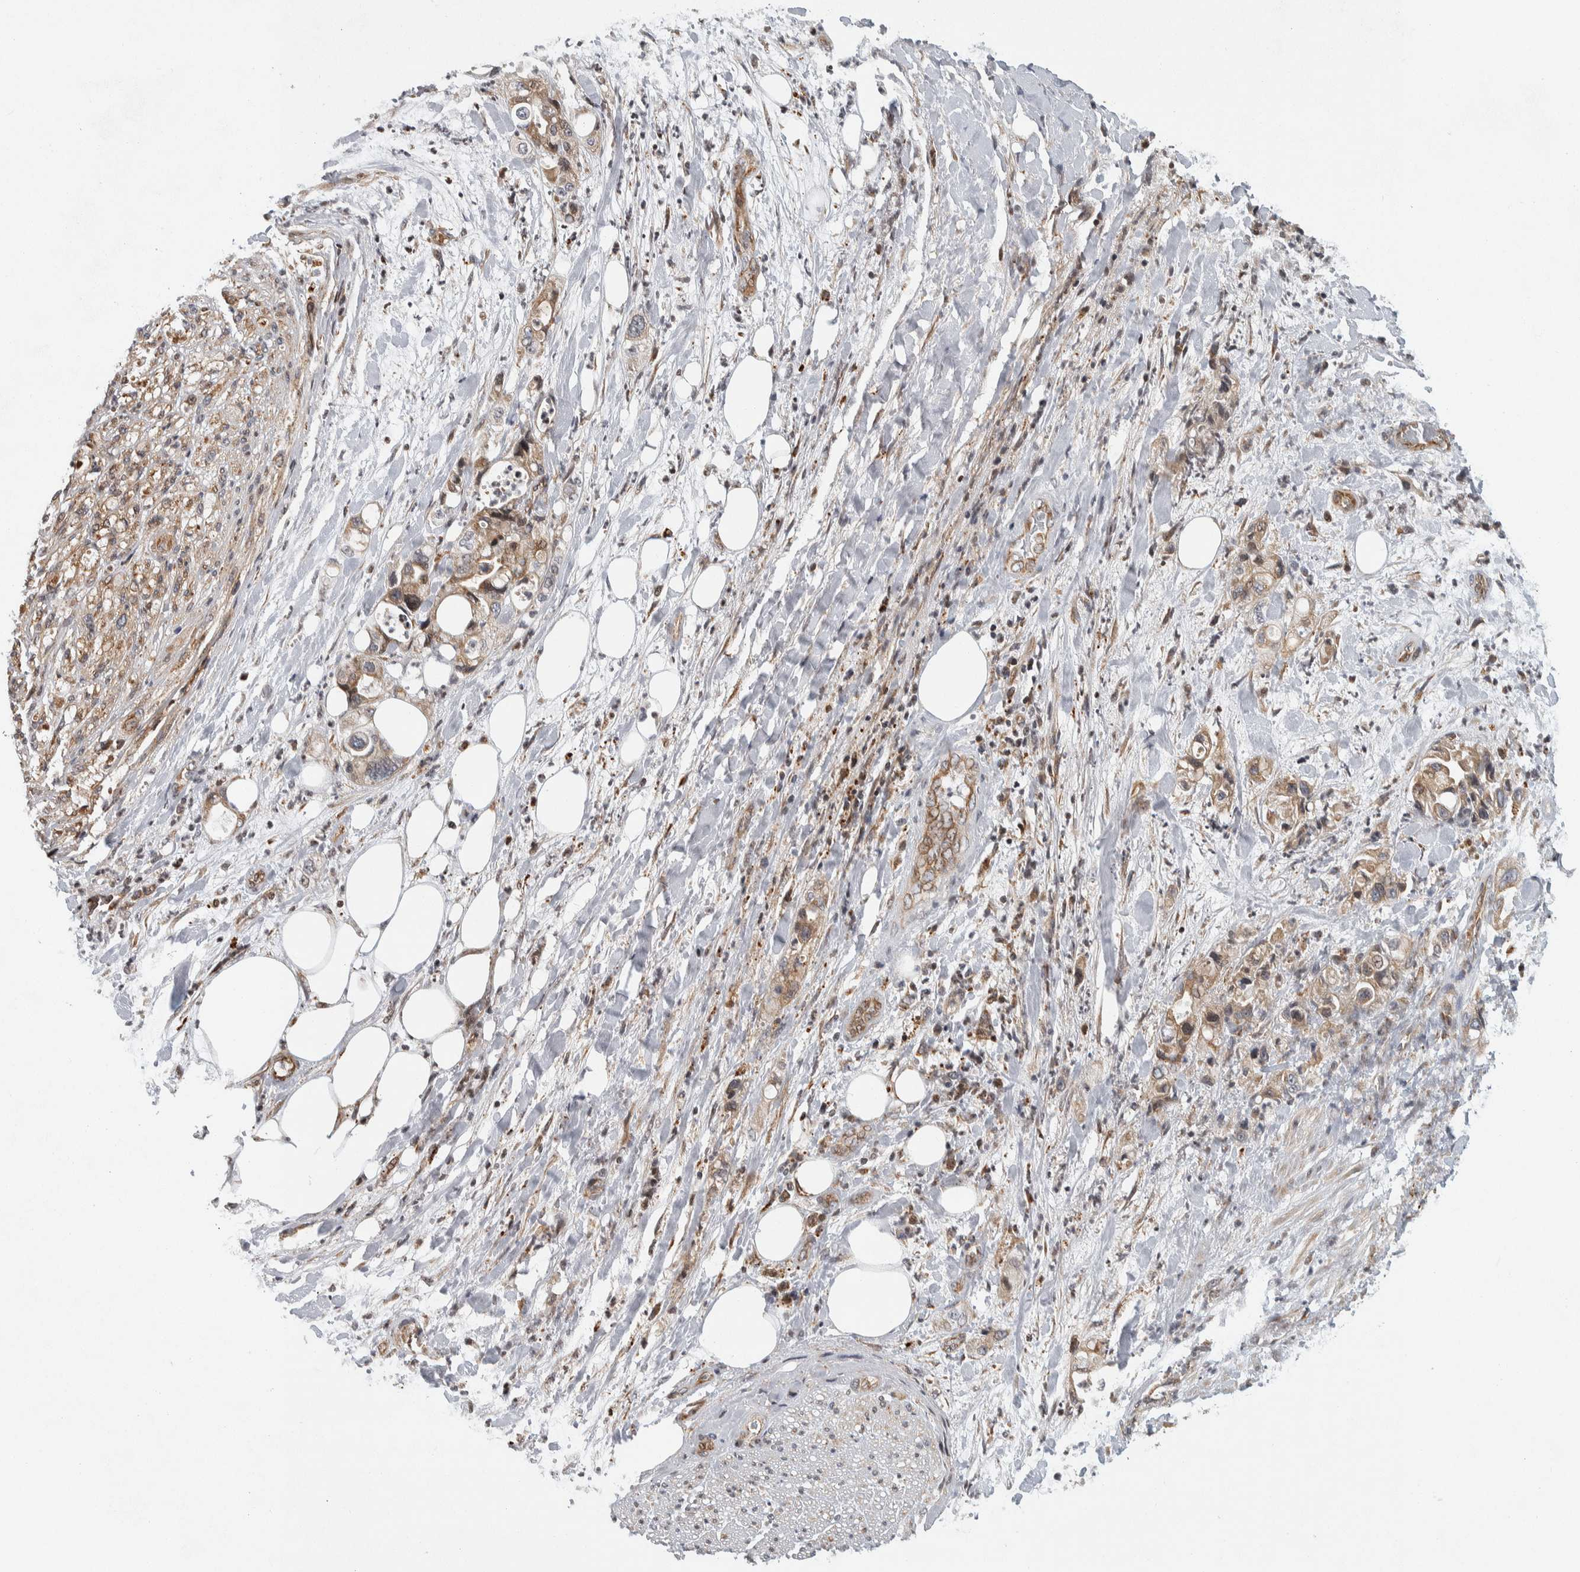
{"staining": {"intensity": "moderate", "quantity": ">75%", "location": "cytoplasmic/membranous"}, "tissue": "pancreatic cancer", "cell_type": "Tumor cells", "image_type": "cancer", "snomed": [{"axis": "morphology", "description": "Adenocarcinoma, NOS"}, {"axis": "topography", "description": "Pancreas"}], "caption": "Immunohistochemistry (IHC) micrograph of neoplastic tissue: human pancreatic cancer (adenocarcinoma) stained using immunohistochemistry demonstrates medium levels of moderate protein expression localized specifically in the cytoplasmic/membranous of tumor cells, appearing as a cytoplasmic/membranous brown color.", "gene": "AFP", "patient": {"sex": "male", "age": 70}}